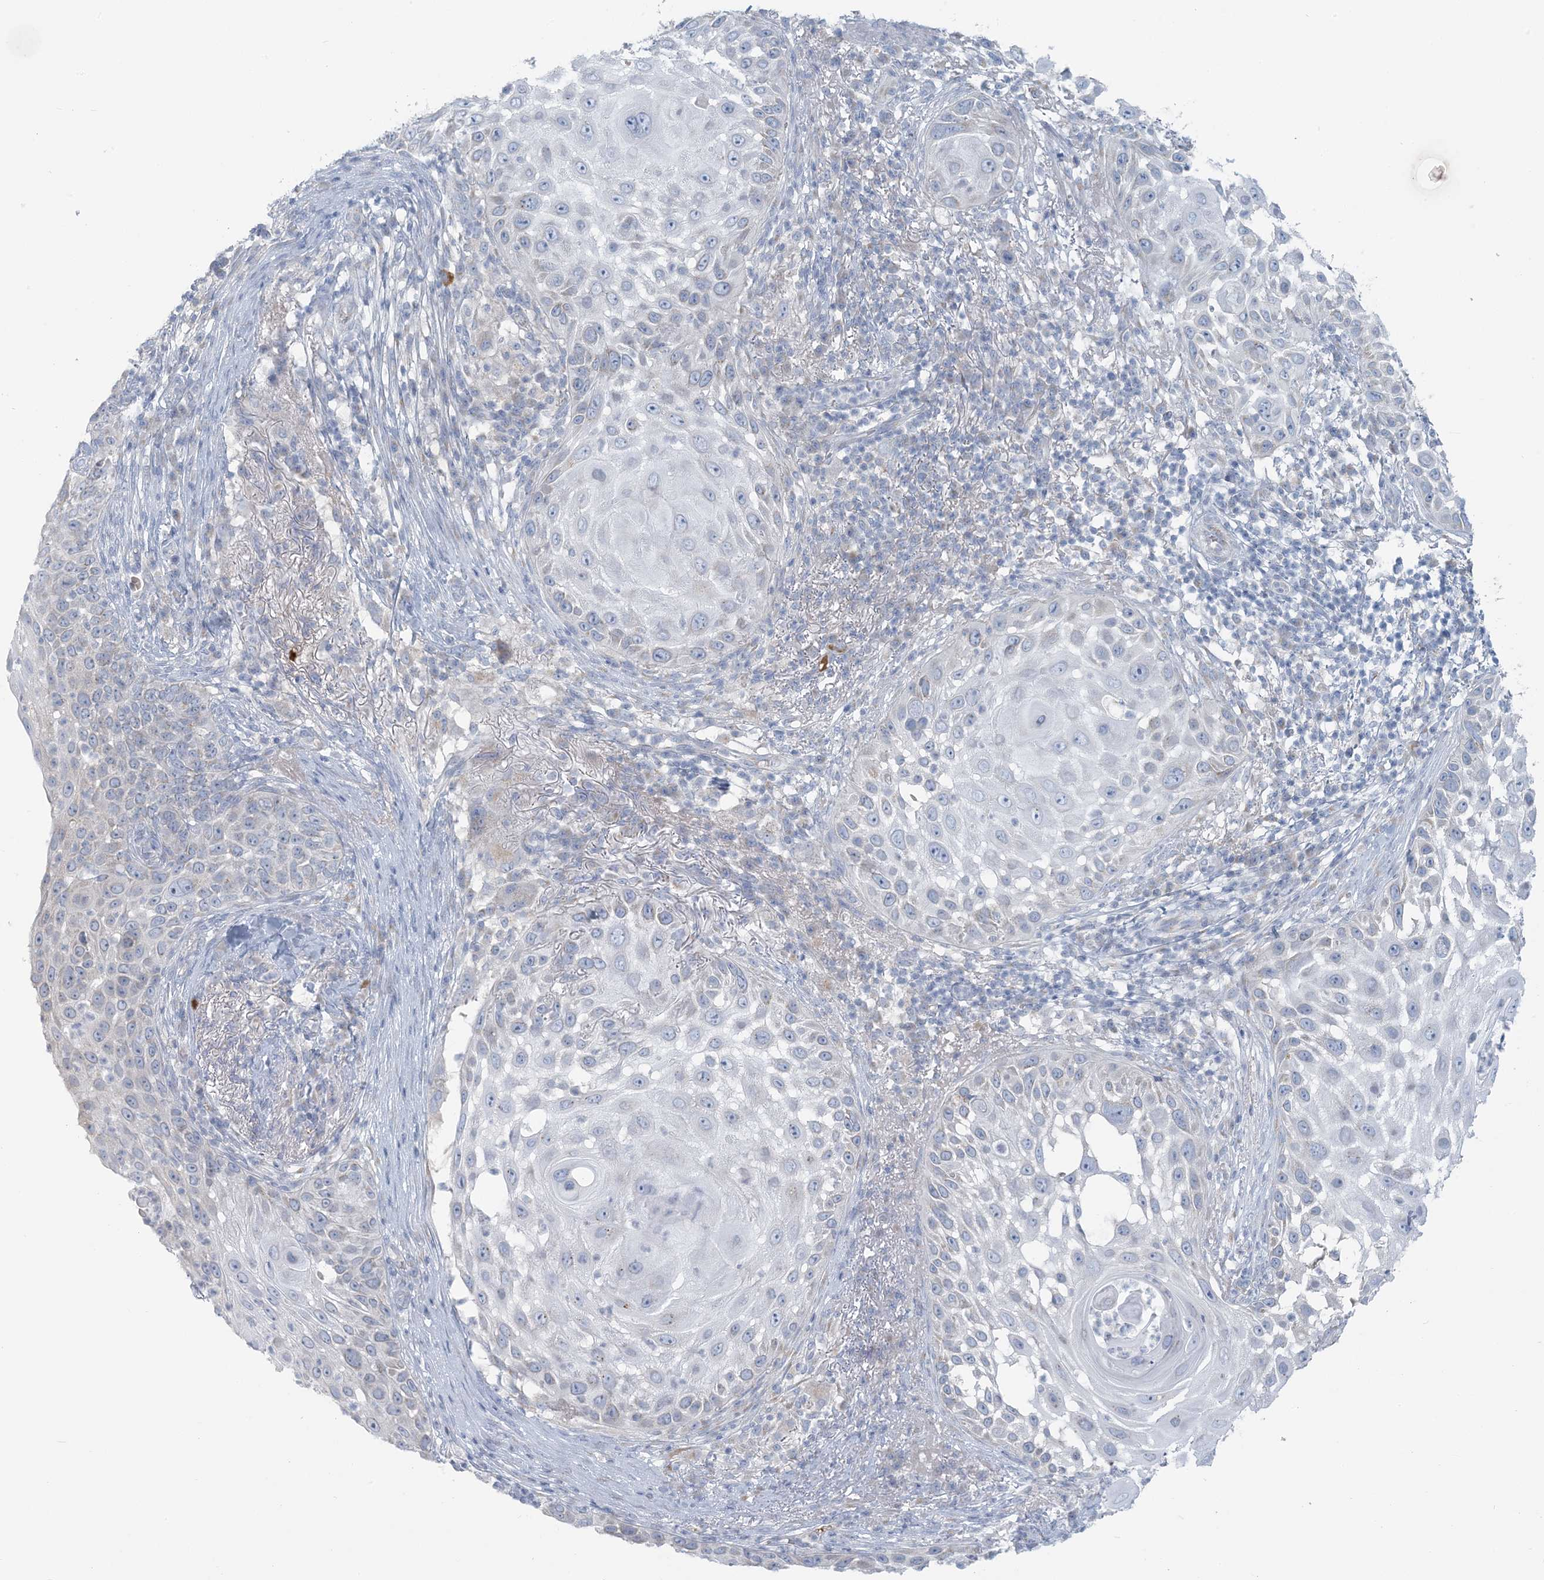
{"staining": {"intensity": "negative", "quantity": "none", "location": "none"}, "tissue": "skin cancer", "cell_type": "Tumor cells", "image_type": "cancer", "snomed": [{"axis": "morphology", "description": "Squamous cell carcinoma, NOS"}, {"axis": "topography", "description": "Skin"}], "caption": "High power microscopy photomicrograph of an immunohistochemistry photomicrograph of skin cancer, revealing no significant expression in tumor cells.", "gene": "SCML1", "patient": {"sex": "female", "age": 44}}